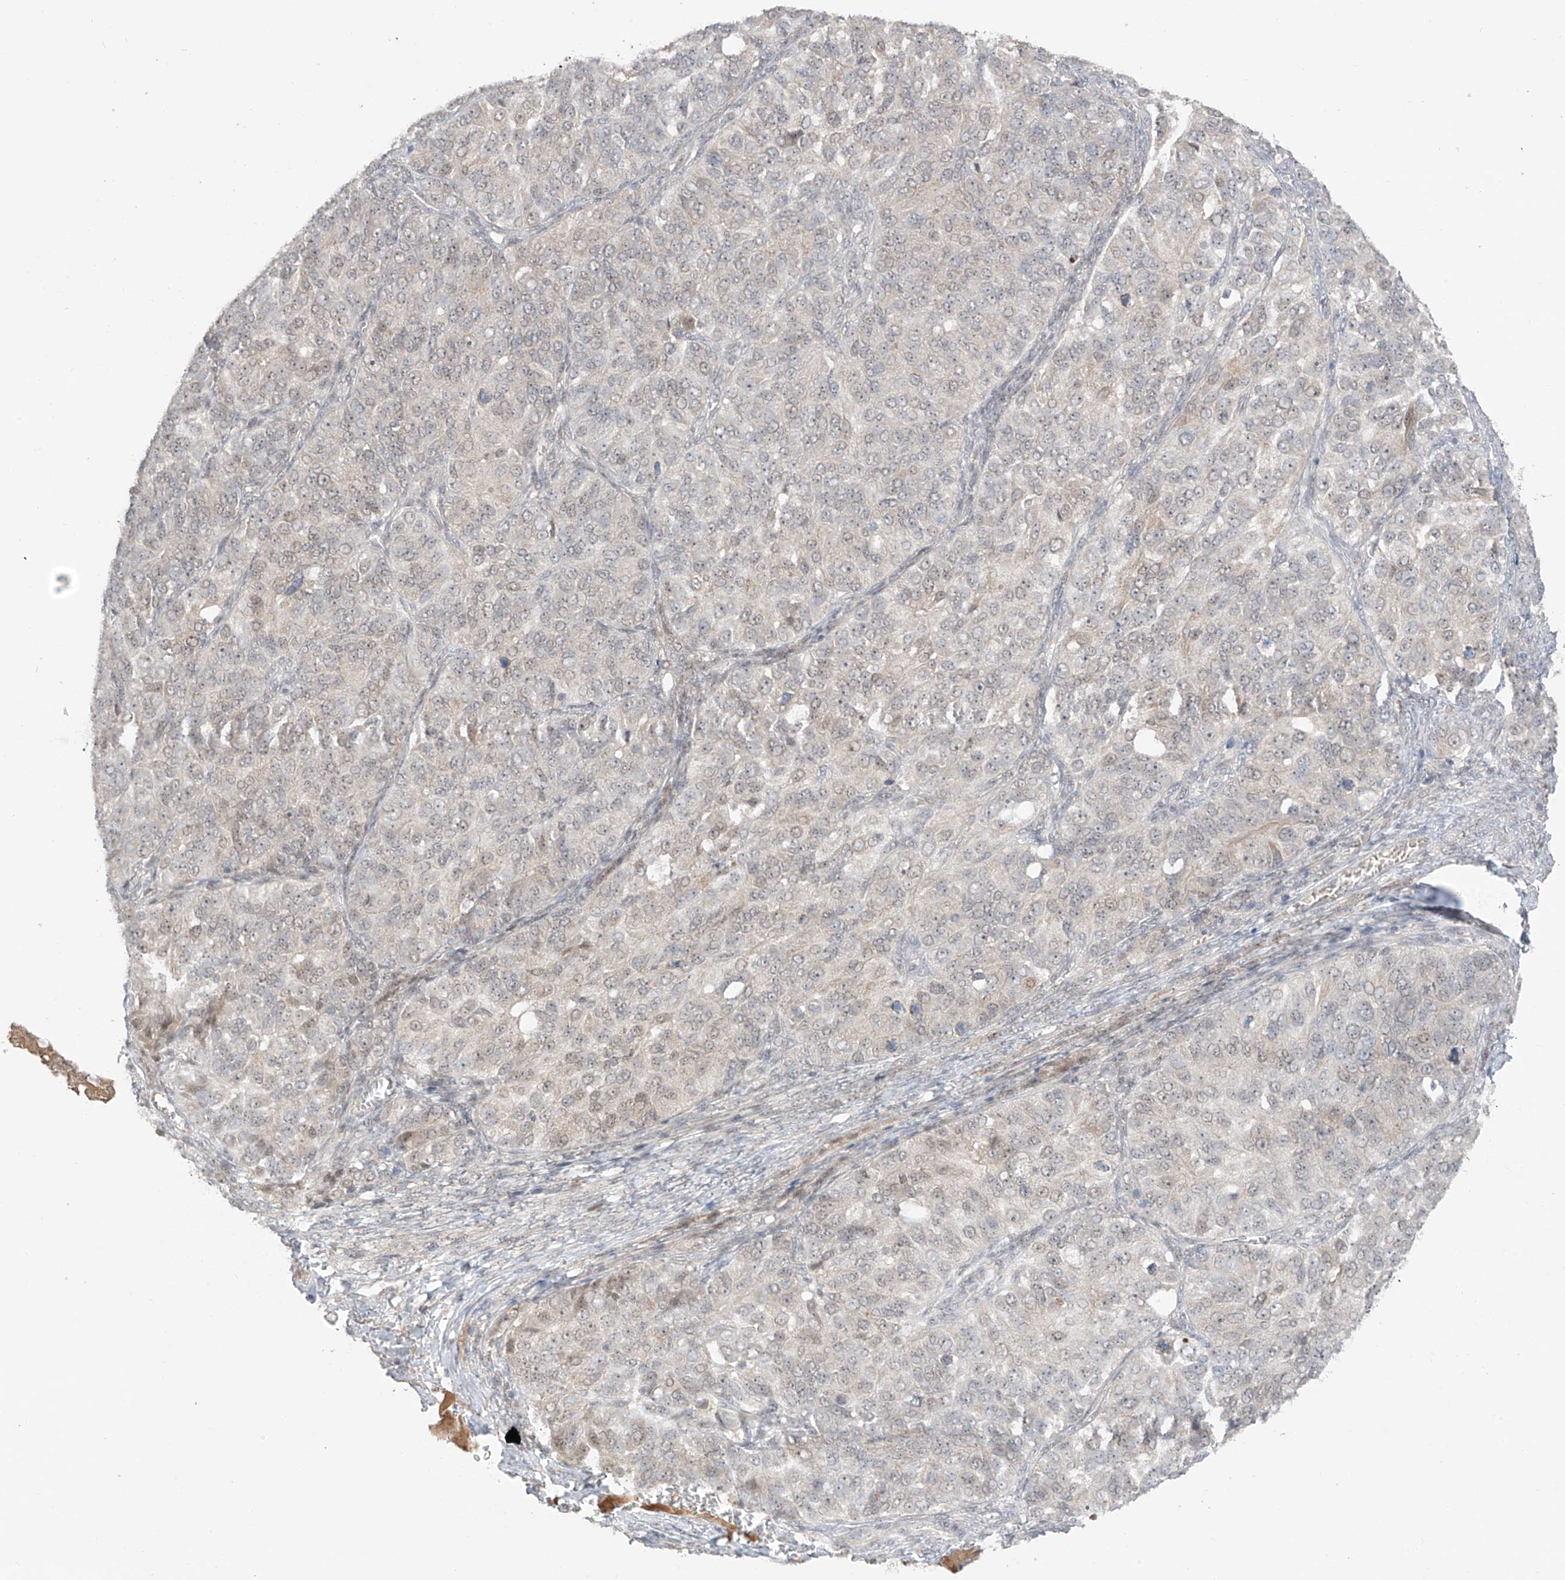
{"staining": {"intensity": "weak", "quantity": "<25%", "location": "nuclear"}, "tissue": "ovarian cancer", "cell_type": "Tumor cells", "image_type": "cancer", "snomed": [{"axis": "morphology", "description": "Carcinoma, endometroid"}, {"axis": "topography", "description": "Ovary"}], "caption": "Immunohistochemistry photomicrograph of endometroid carcinoma (ovarian) stained for a protein (brown), which shows no staining in tumor cells.", "gene": "OGT", "patient": {"sex": "female", "age": 51}}